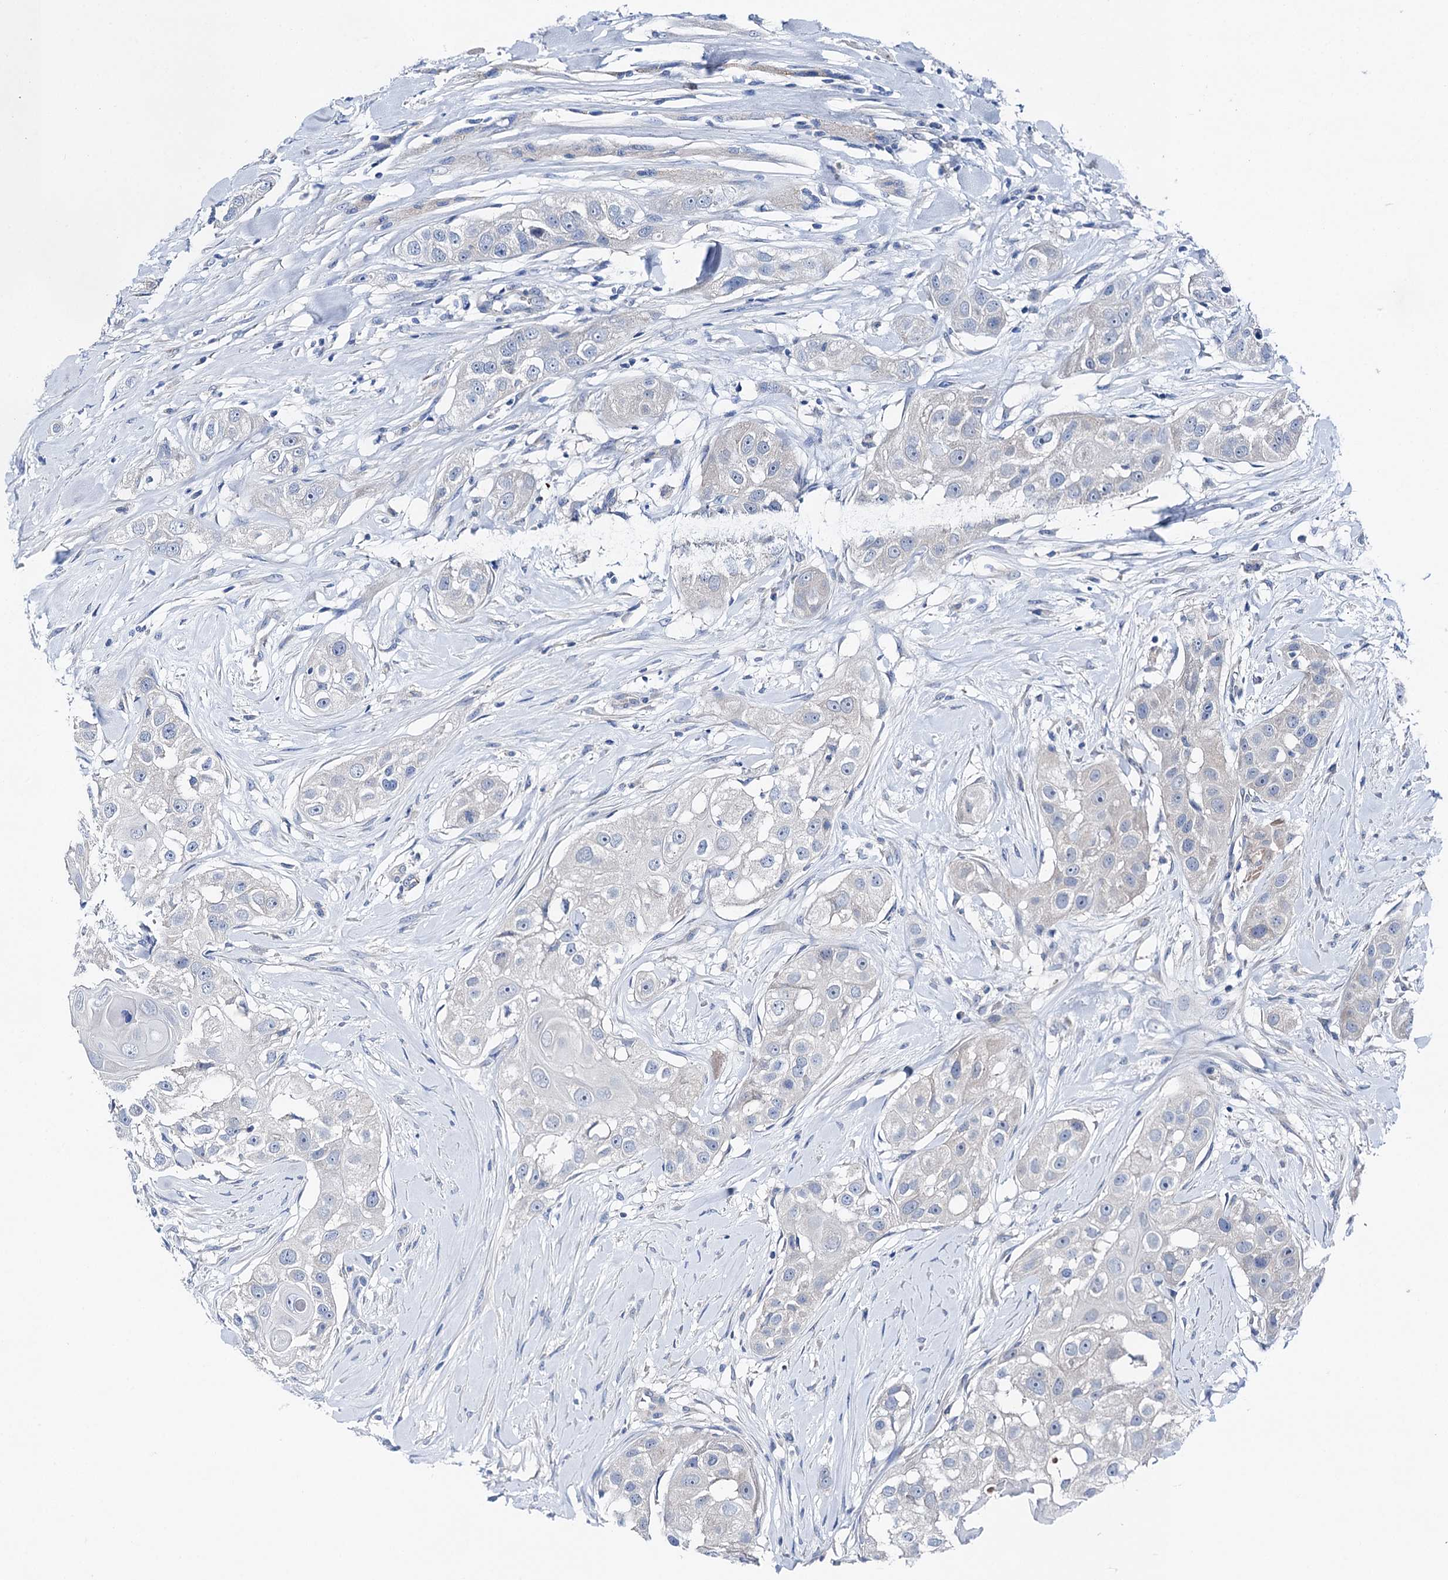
{"staining": {"intensity": "negative", "quantity": "none", "location": "none"}, "tissue": "head and neck cancer", "cell_type": "Tumor cells", "image_type": "cancer", "snomed": [{"axis": "morphology", "description": "Normal tissue, NOS"}, {"axis": "morphology", "description": "Squamous cell carcinoma, NOS"}, {"axis": "topography", "description": "Skeletal muscle"}, {"axis": "topography", "description": "Head-Neck"}], "caption": "Immunohistochemistry (IHC) micrograph of human head and neck cancer stained for a protein (brown), which displays no staining in tumor cells.", "gene": "SHROOM1", "patient": {"sex": "male", "age": 51}}